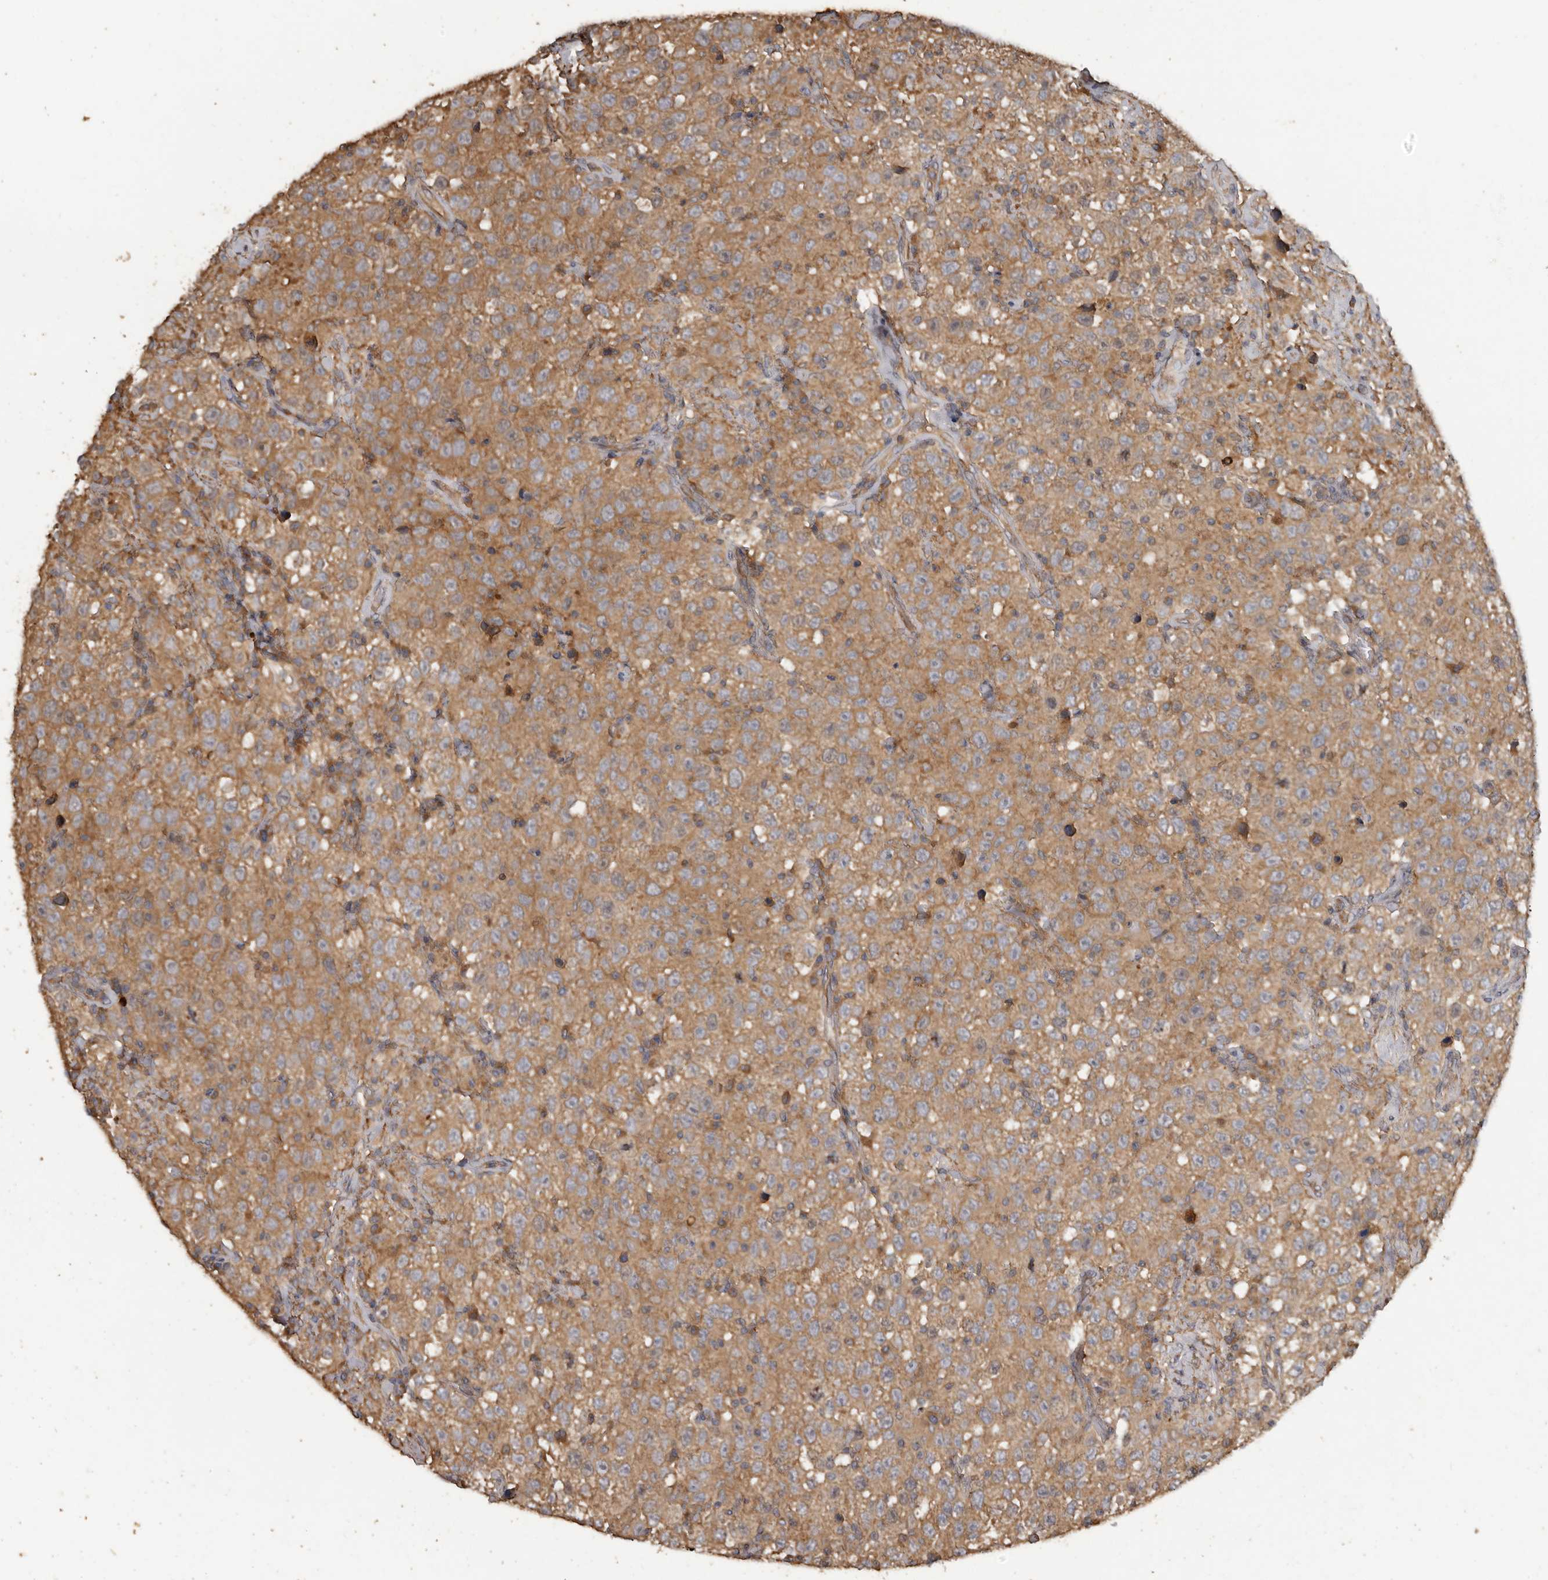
{"staining": {"intensity": "moderate", "quantity": ">75%", "location": "cytoplasmic/membranous"}, "tissue": "testis cancer", "cell_type": "Tumor cells", "image_type": "cancer", "snomed": [{"axis": "morphology", "description": "Seminoma, NOS"}, {"axis": "topography", "description": "Testis"}], "caption": "Human testis cancer (seminoma) stained for a protein (brown) demonstrates moderate cytoplasmic/membranous positive staining in about >75% of tumor cells.", "gene": "FLCN", "patient": {"sex": "male", "age": 41}}